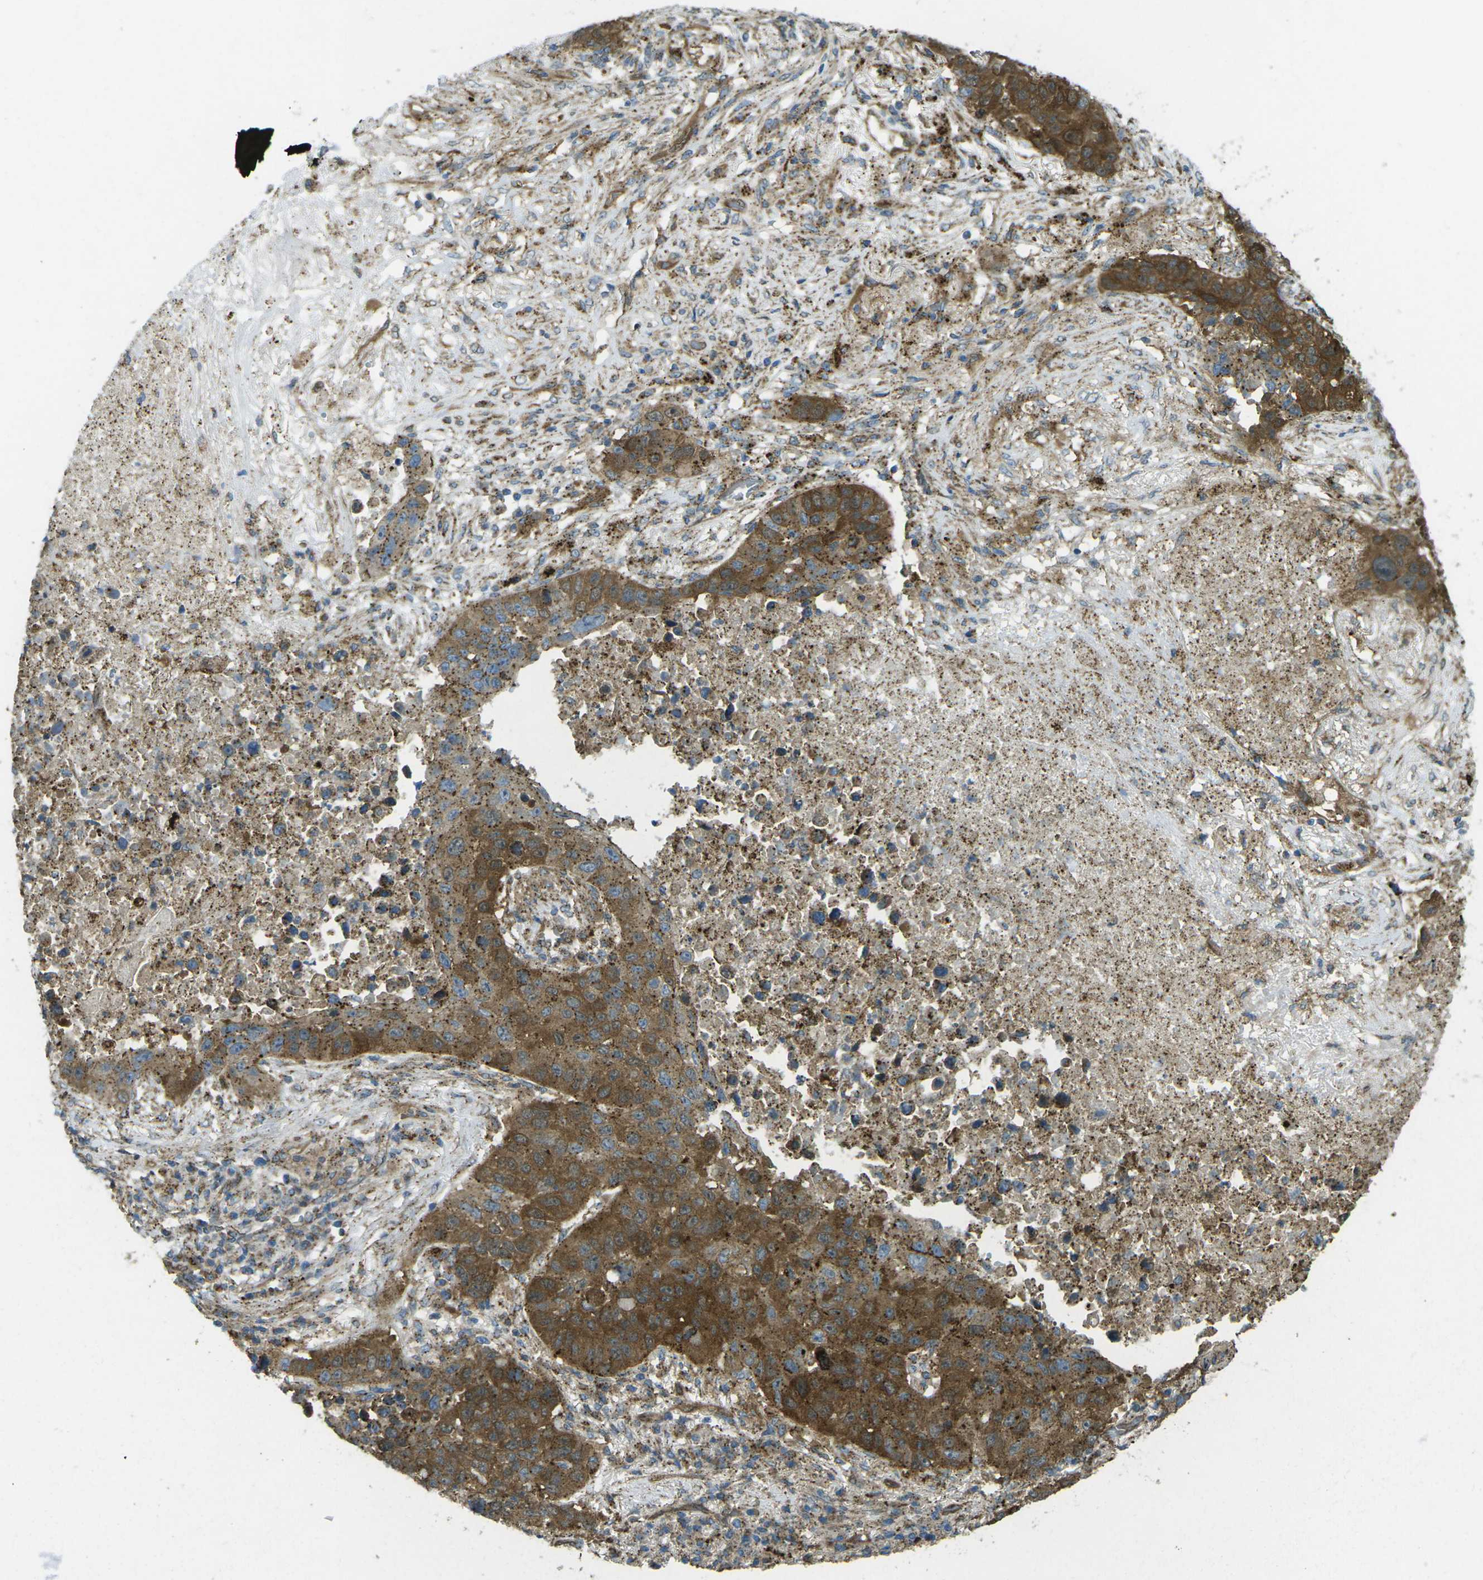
{"staining": {"intensity": "strong", "quantity": ">75%", "location": "cytoplasmic/membranous"}, "tissue": "lung cancer", "cell_type": "Tumor cells", "image_type": "cancer", "snomed": [{"axis": "morphology", "description": "Squamous cell carcinoma, NOS"}, {"axis": "topography", "description": "Lung"}], "caption": "Lung cancer stained for a protein (brown) reveals strong cytoplasmic/membranous positive positivity in approximately >75% of tumor cells.", "gene": "CHMP3", "patient": {"sex": "male", "age": 57}}